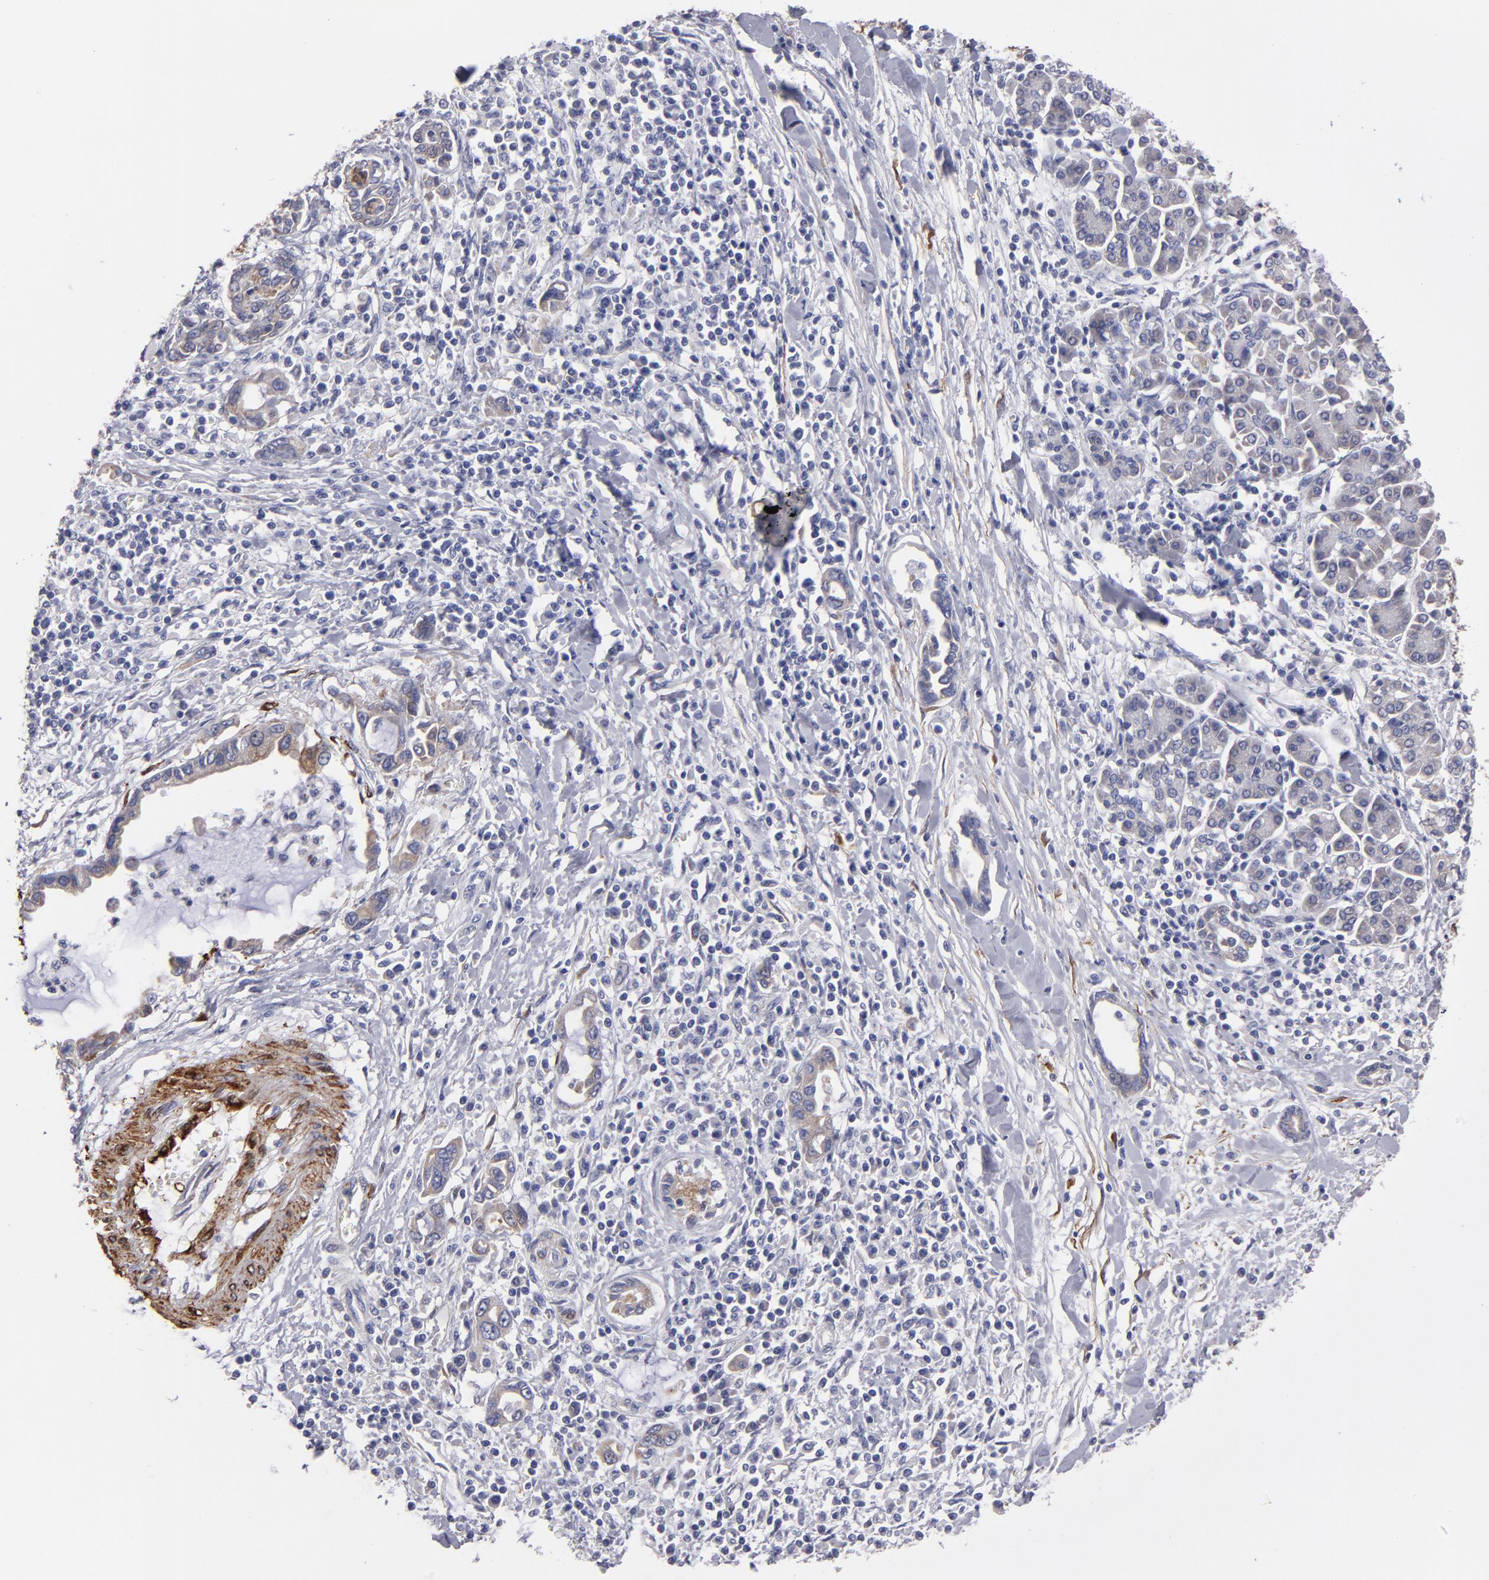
{"staining": {"intensity": "weak", "quantity": ">75%", "location": "cytoplasmic/membranous"}, "tissue": "pancreatic cancer", "cell_type": "Tumor cells", "image_type": "cancer", "snomed": [{"axis": "morphology", "description": "Adenocarcinoma, NOS"}, {"axis": "topography", "description": "Pancreas"}], "caption": "There is low levels of weak cytoplasmic/membranous staining in tumor cells of adenocarcinoma (pancreatic), as demonstrated by immunohistochemical staining (brown color).", "gene": "SLMAP", "patient": {"sex": "female", "age": 57}}